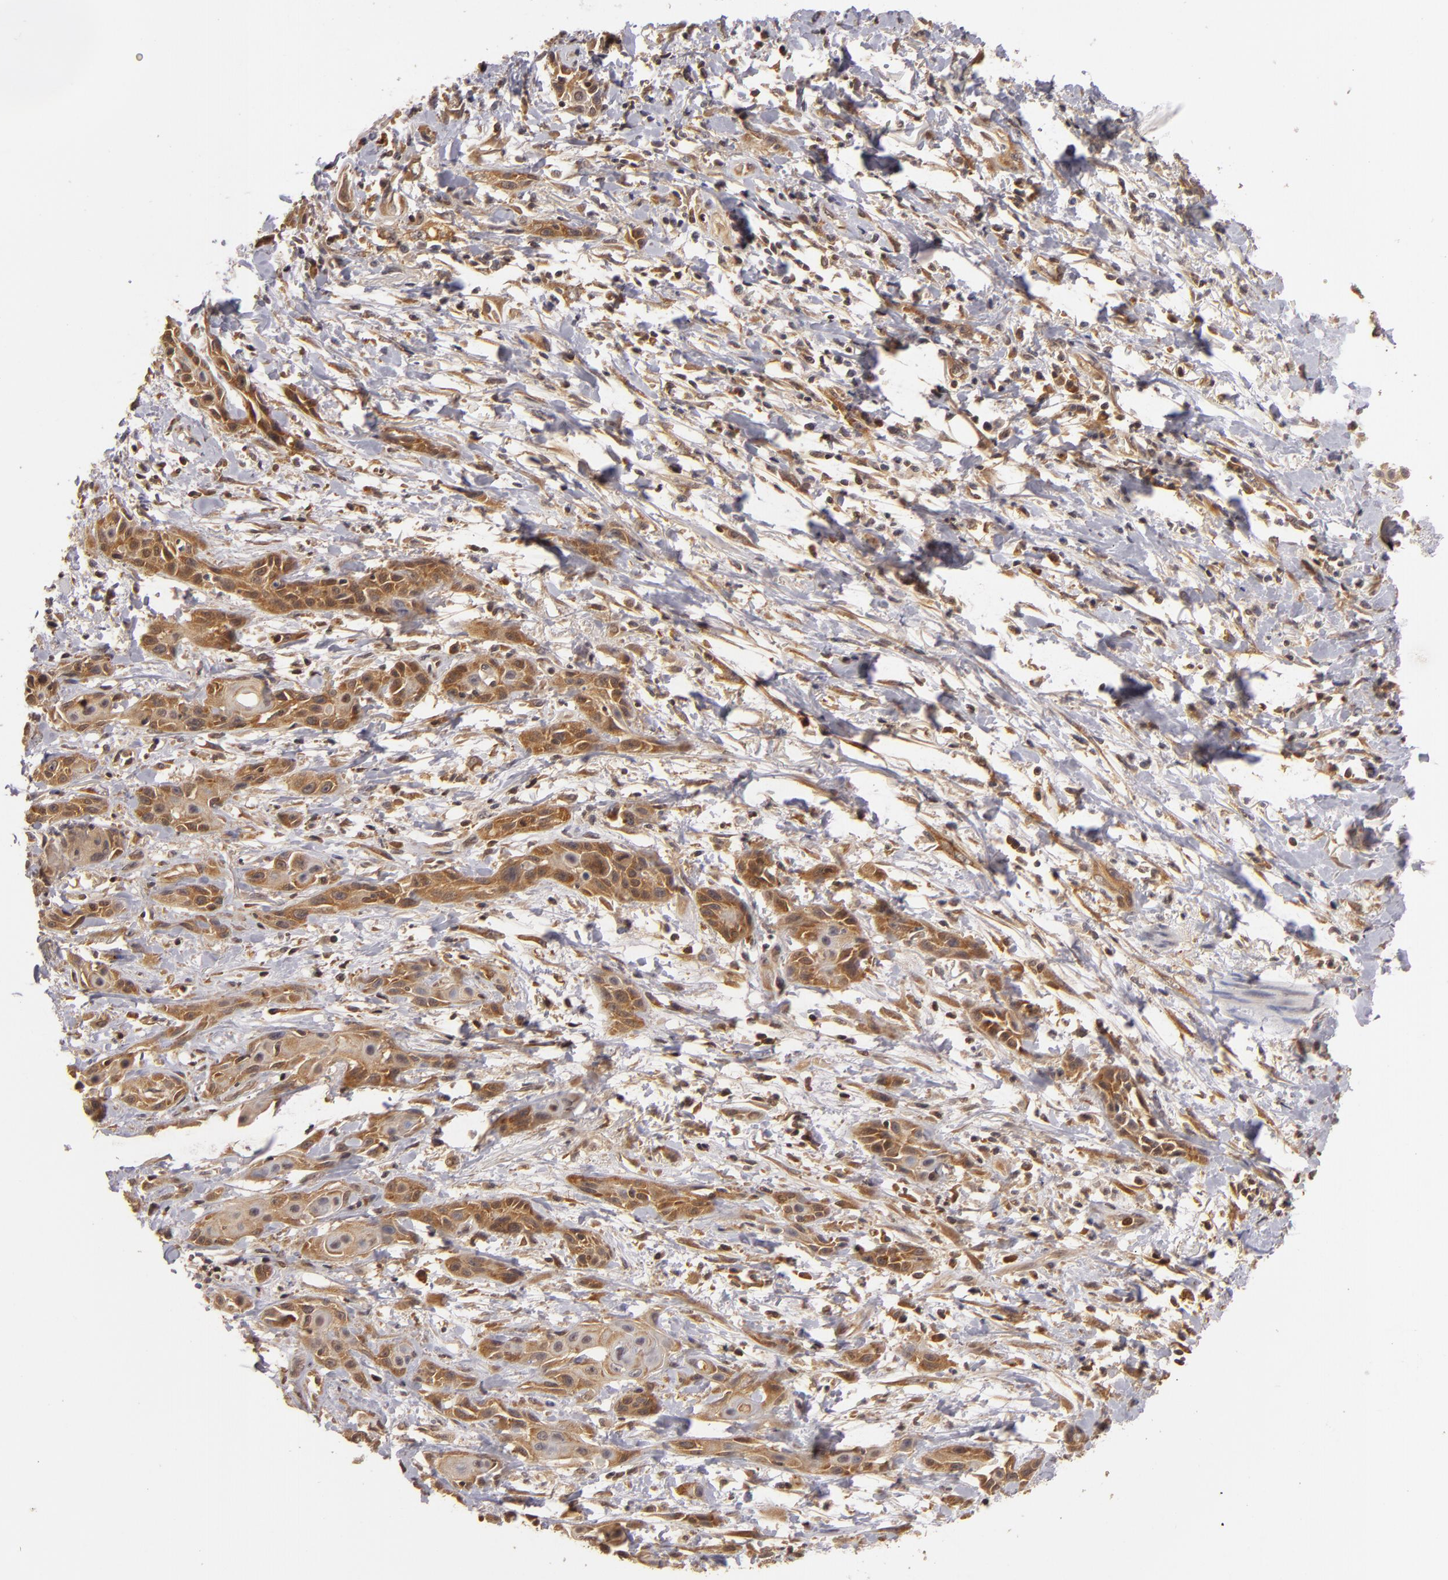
{"staining": {"intensity": "moderate", "quantity": ">75%", "location": "cytoplasmic/membranous"}, "tissue": "skin cancer", "cell_type": "Tumor cells", "image_type": "cancer", "snomed": [{"axis": "morphology", "description": "Squamous cell carcinoma, NOS"}, {"axis": "topography", "description": "Skin"}, {"axis": "topography", "description": "Anal"}], "caption": "This image displays immunohistochemistry staining of human skin cancer (squamous cell carcinoma), with medium moderate cytoplasmic/membranous positivity in approximately >75% of tumor cells.", "gene": "MAPK3", "patient": {"sex": "male", "age": 64}}